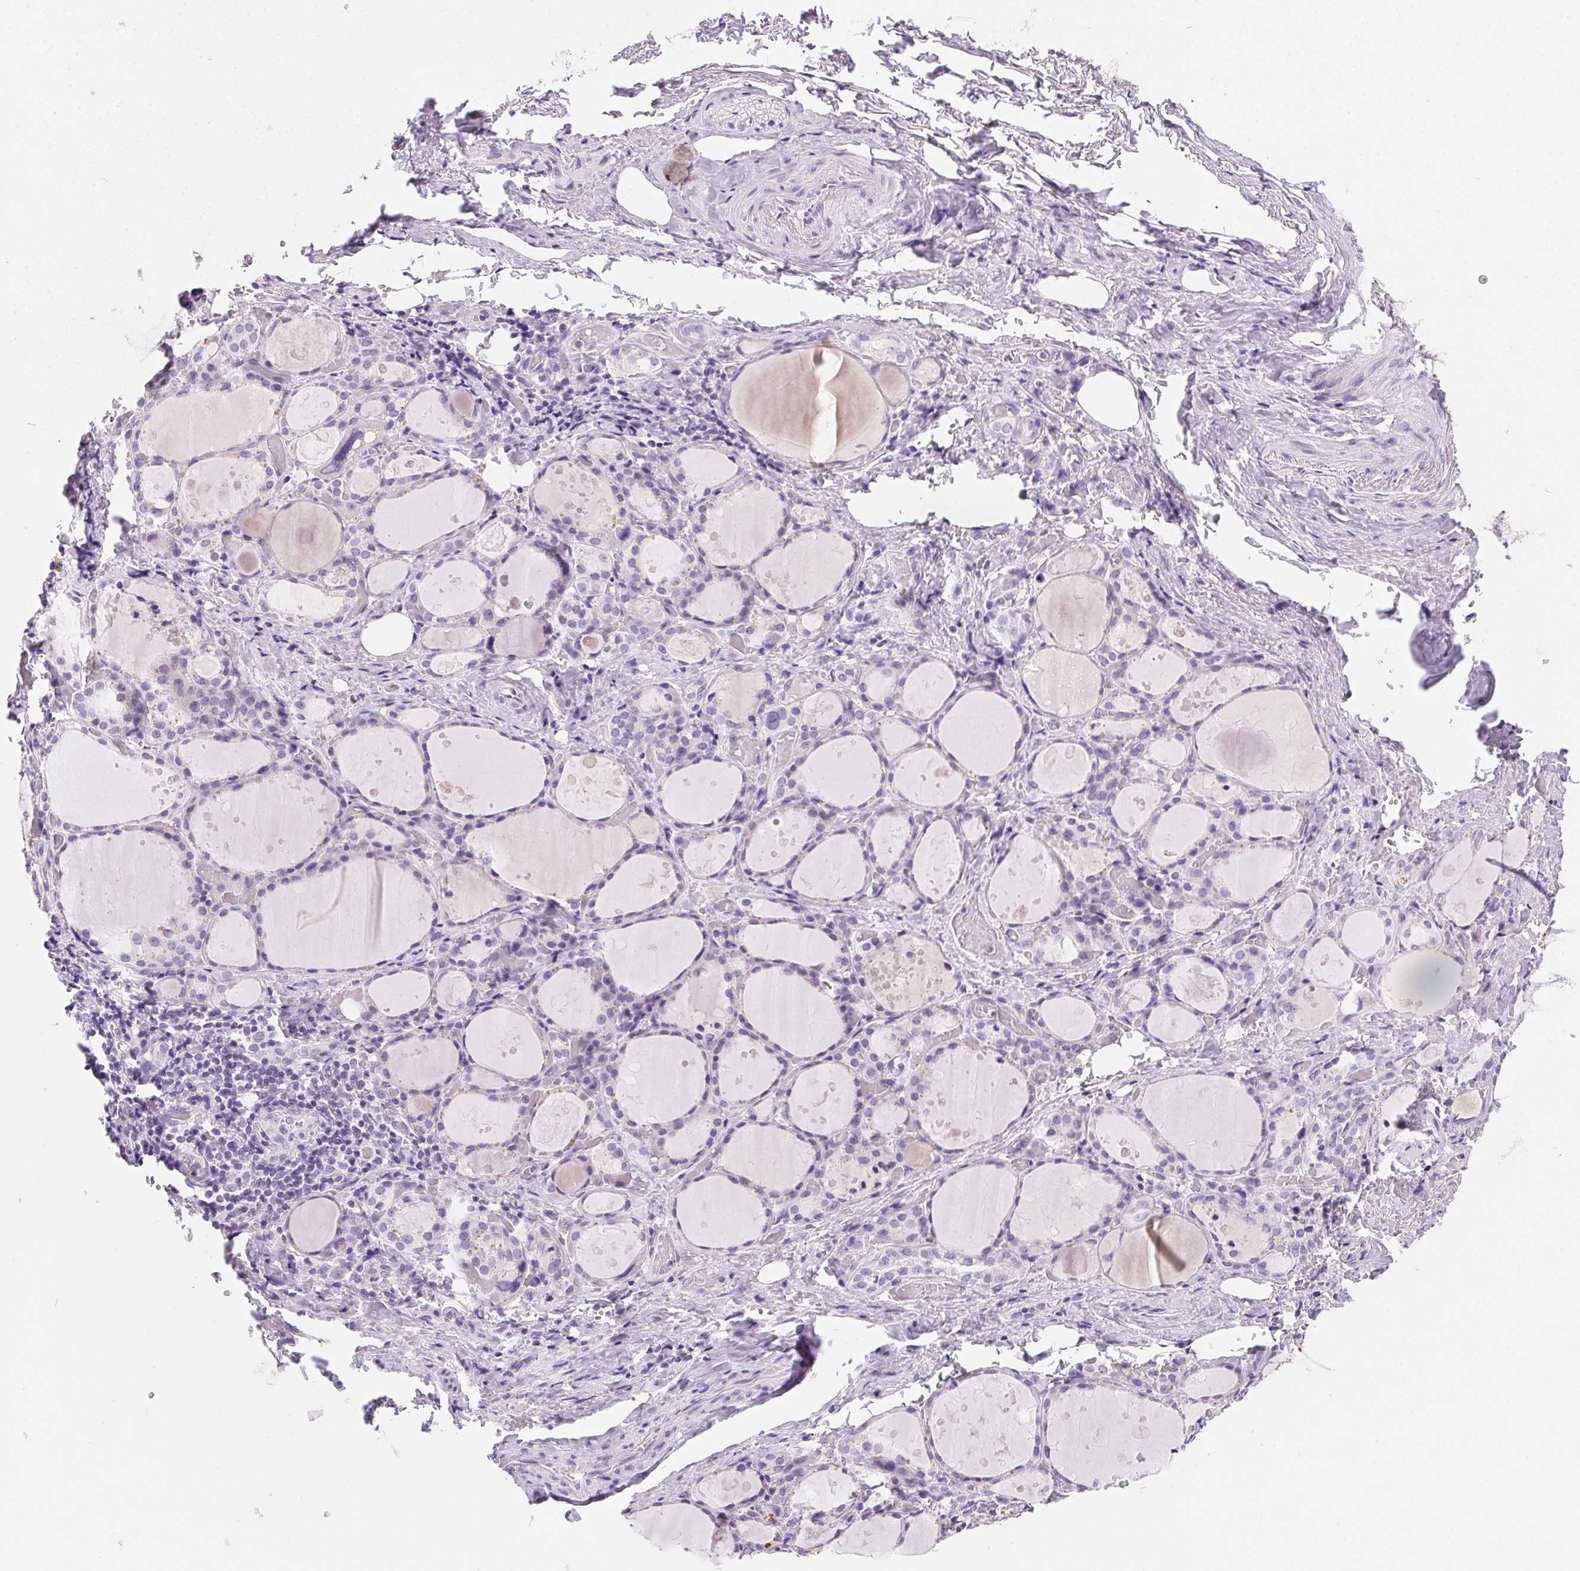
{"staining": {"intensity": "negative", "quantity": "none", "location": "none"}, "tissue": "thyroid gland", "cell_type": "Glandular cells", "image_type": "normal", "snomed": [{"axis": "morphology", "description": "Normal tissue, NOS"}, {"axis": "topography", "description": "Thyroid gland"}], "caption": "Glandular cells show no significant protein expression in benign thyroid gland.", "gene": "SSTR4", "patient": {"sex": "male", "age": 68}}